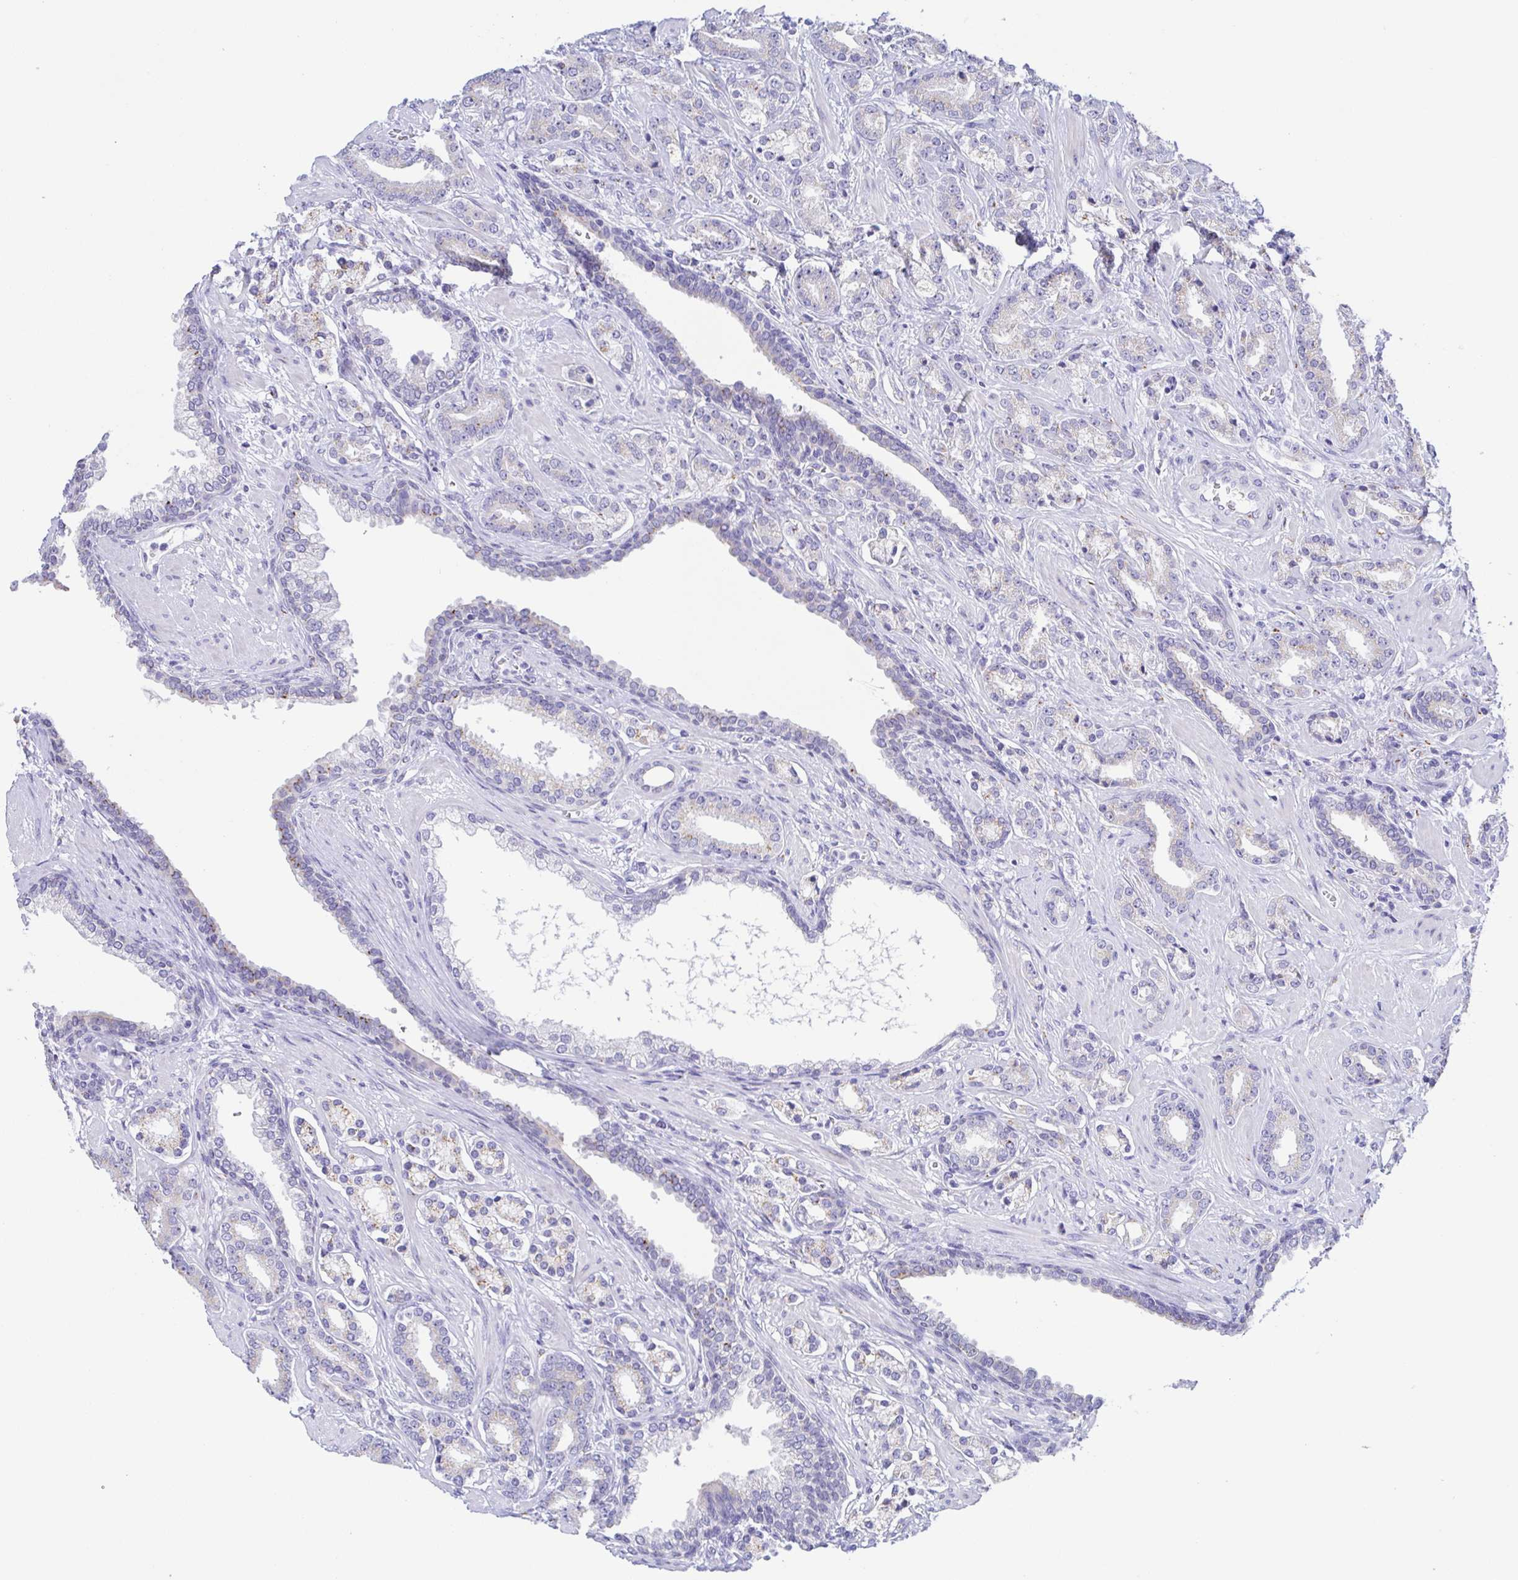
{"staining": {"intensity": "weak", "quantity": "<25%", "location": "cytoplasmic/membranous"}, "tissue": "prostate cancer", "cell_type": "Tumor cells", "image_type": "cancer", "snomed": [{"axis": "morphology", "description": "Adenocarcinoma, High grade"}, {"axis": "topography", "description": "Prostate"}], "caption": "High power microscopy histopathology image of an IHC histopathology image of prostate high-grade adenocarcinoma, revealing no significant positivity in tumor cells.", "gene": "SULT1B1", "patient": {"sex": "male", "age": 60}}